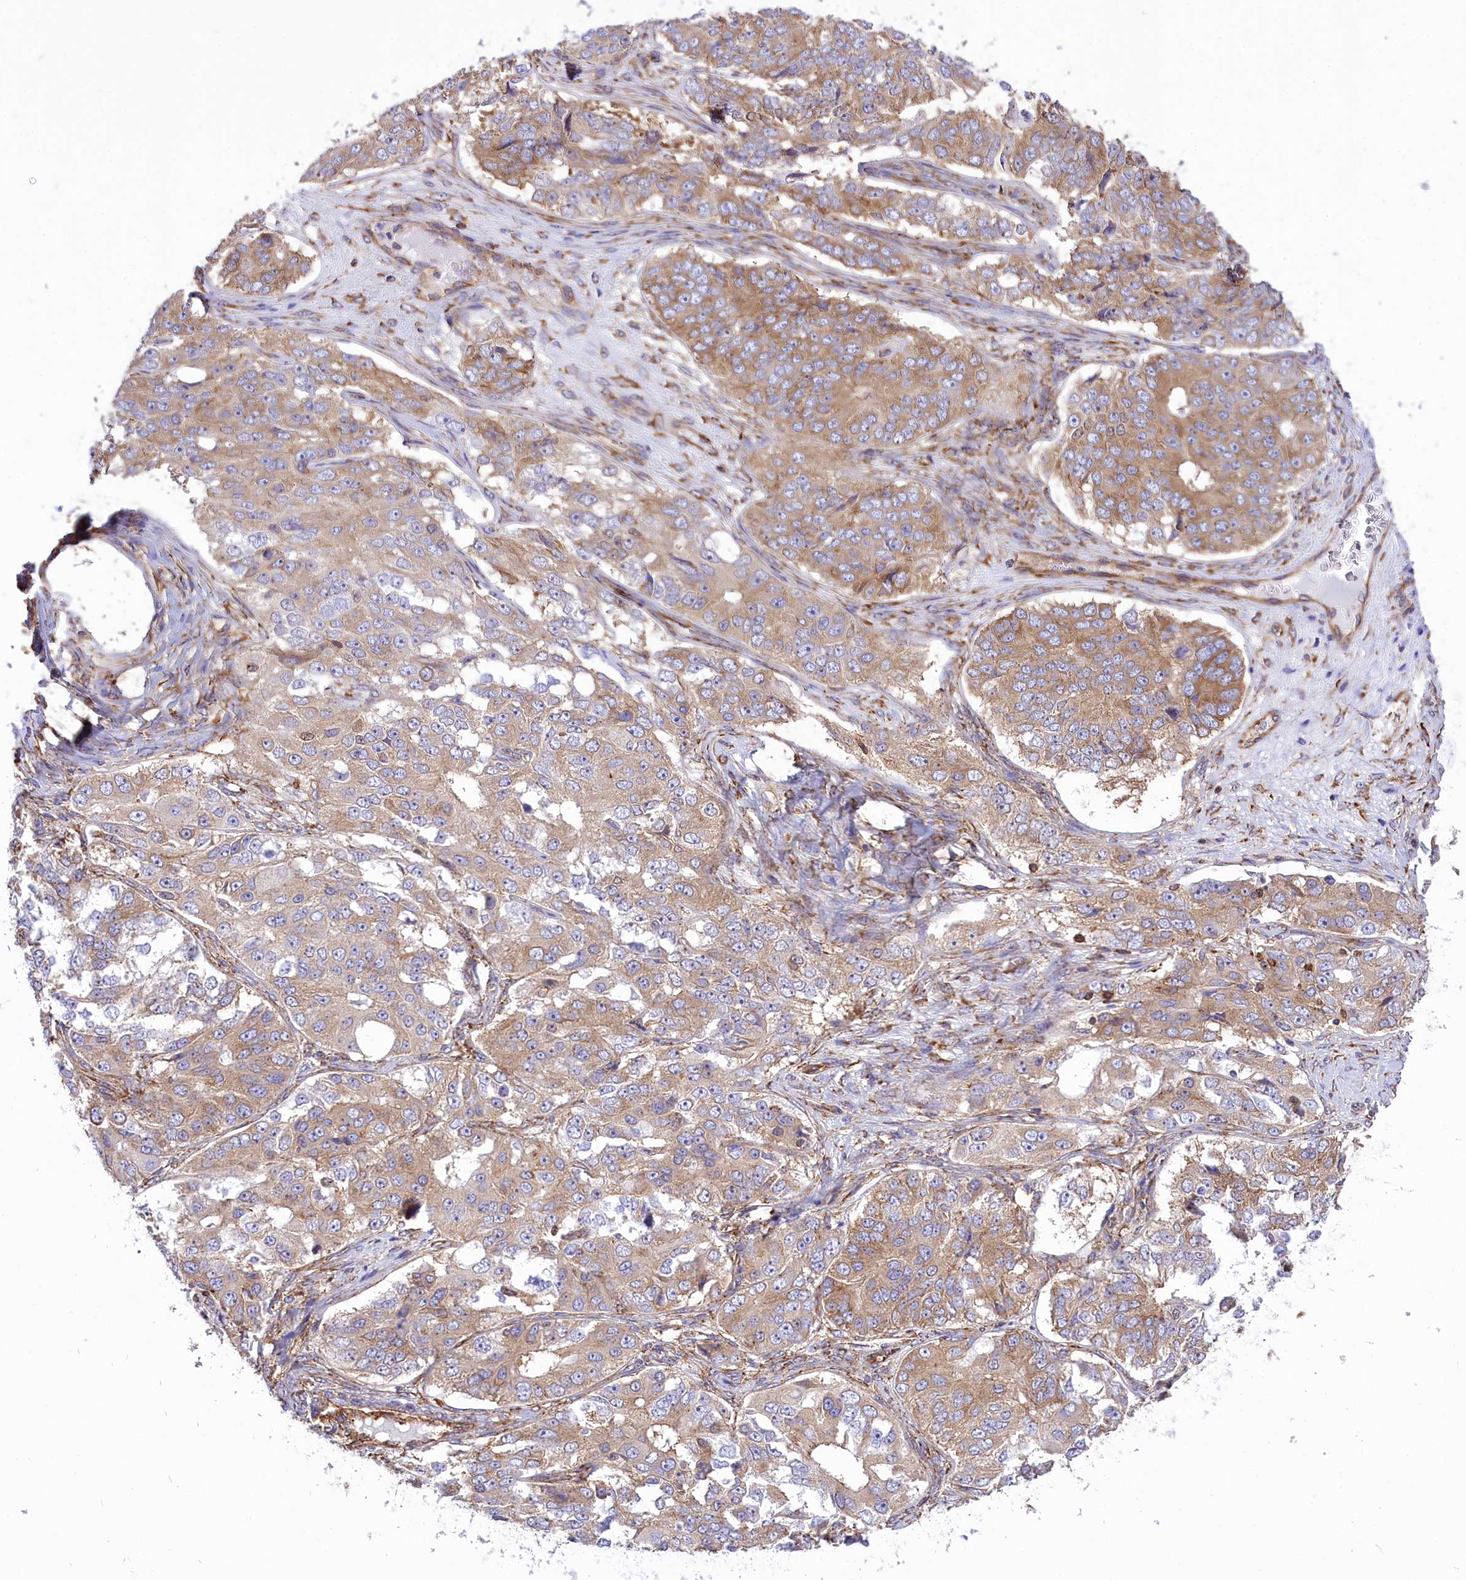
{"staining": {"intensity": "moderate", "quantity": "25%-75%", "location": "cytoplasmic/membranous"}, "tissue": "ovarian cancer", "cell_type": "Tumor cells", "image_type": "cancer", "snomed": [{"axis": "morphology", "description": "Carcinoma, endometroid"}, {"axis": "topography", "description": "Ovary"}], "caption": "Immunohistochemistry (IHC) histopathology image of neoplastic tissue: human endometroid carcinoma (ovarian) stained using IHC displays medium levels of moderate protein expression localized specifically in the cytoplasmic/membranous of tumor cells, appearing as a cytoplasmic/membranous brown color.", "gene": "SEPTIN9", "patient": {"sex": "female", "age": 51}}